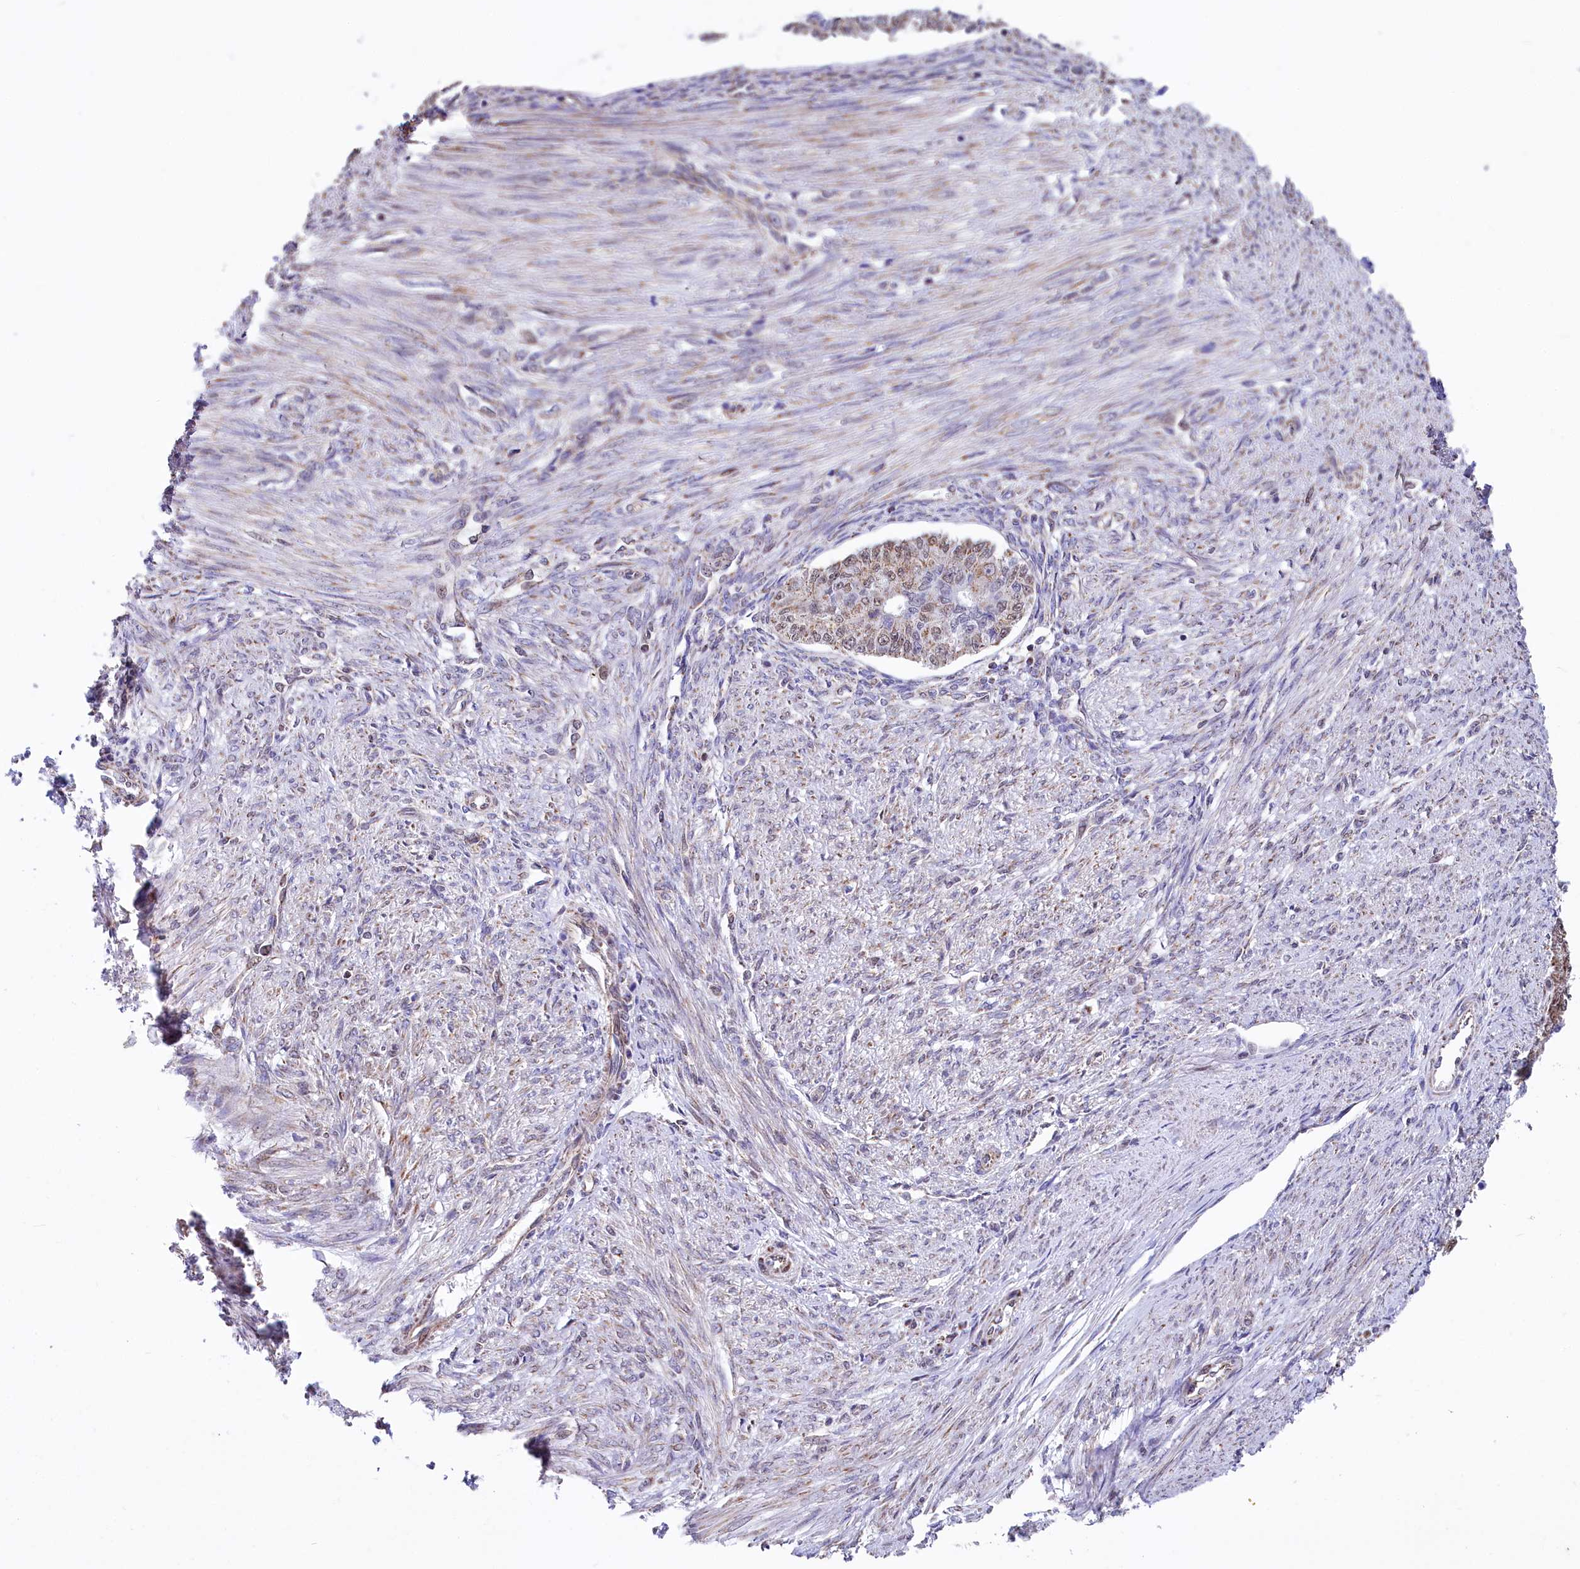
{"staining": {"intensity": "moderate", "quantity": ">75%", "location": "cytoplasmic/membranous,nuclear"}, "tissue": "endometrial cancer", "cell_type": "Tumor cells", "image_type": "cancer", "snomed": [{"axis": "morphology", "description": "Adenocarcinoma, NOS"}, {"axis": "topography", "description": "Endometrium"}], "caption": "The micrograph displays immunohistochemical staining of endometrial adenocarcinoma. There is moderate cytoplasmic/membranous and nuclear staining is present in about >75% of tumor cells. (DAB = brown stain, brightfield microscopy at high magnification).", "gene": "MORN3", "patient": {"sex": "female", "age": 32}}